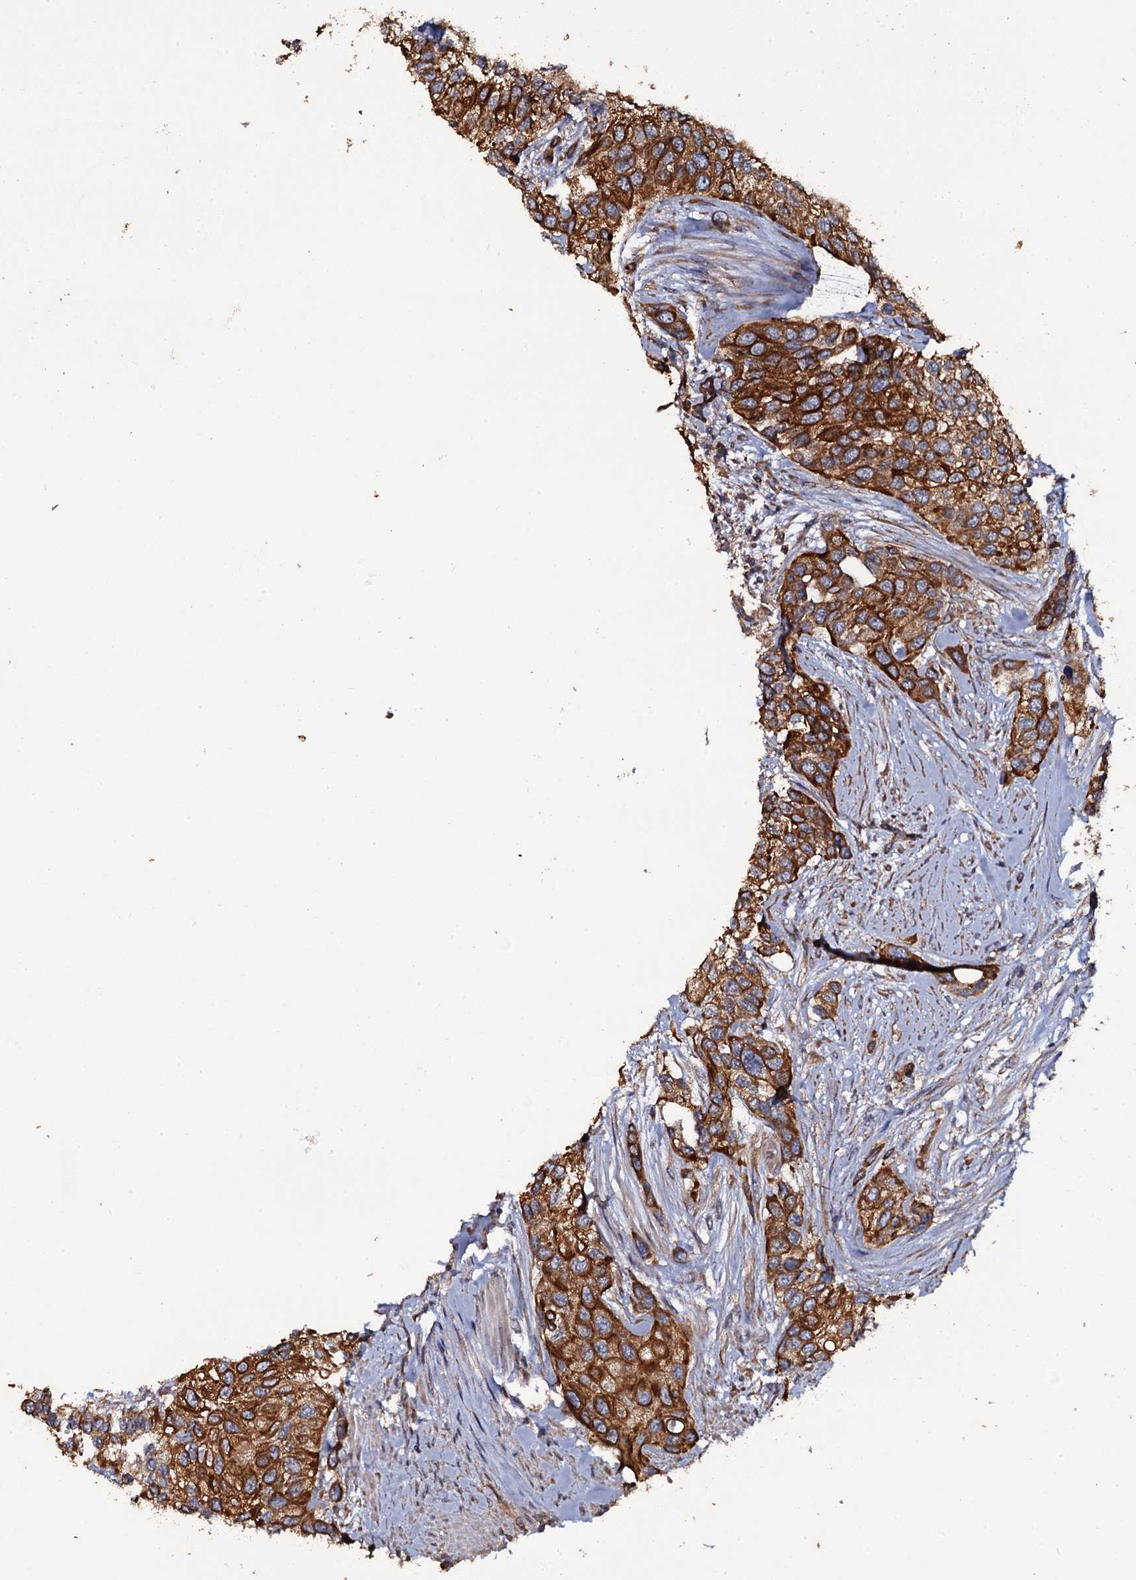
{"staining": {"intensity": "strong", "quantity": ">75%", "location": "cytoplasmic/membranous"}, "tissue": "urothelial cancer", "cell_type": "Tumor cells", "image_type": "cancer", "snomed": [{"axis": "morphology", "description": "Normal tissue, NOS"}, {"axis": "morphology", "description": "Urothelial carcinoma, High grade"}, {"axis": "topography", "description": "Vascular tissue"}, {"axis": "topography", "description": "Urinary bladder"}], "caption": "This histopathology image displays immunohistochemistry staining of urothelial cancer, with high strong cytoplasmic/membranous staining in approximately >75% of tumor cells.", "gene": "TTC23", "patient": {"sex": "female", "age": 56}}